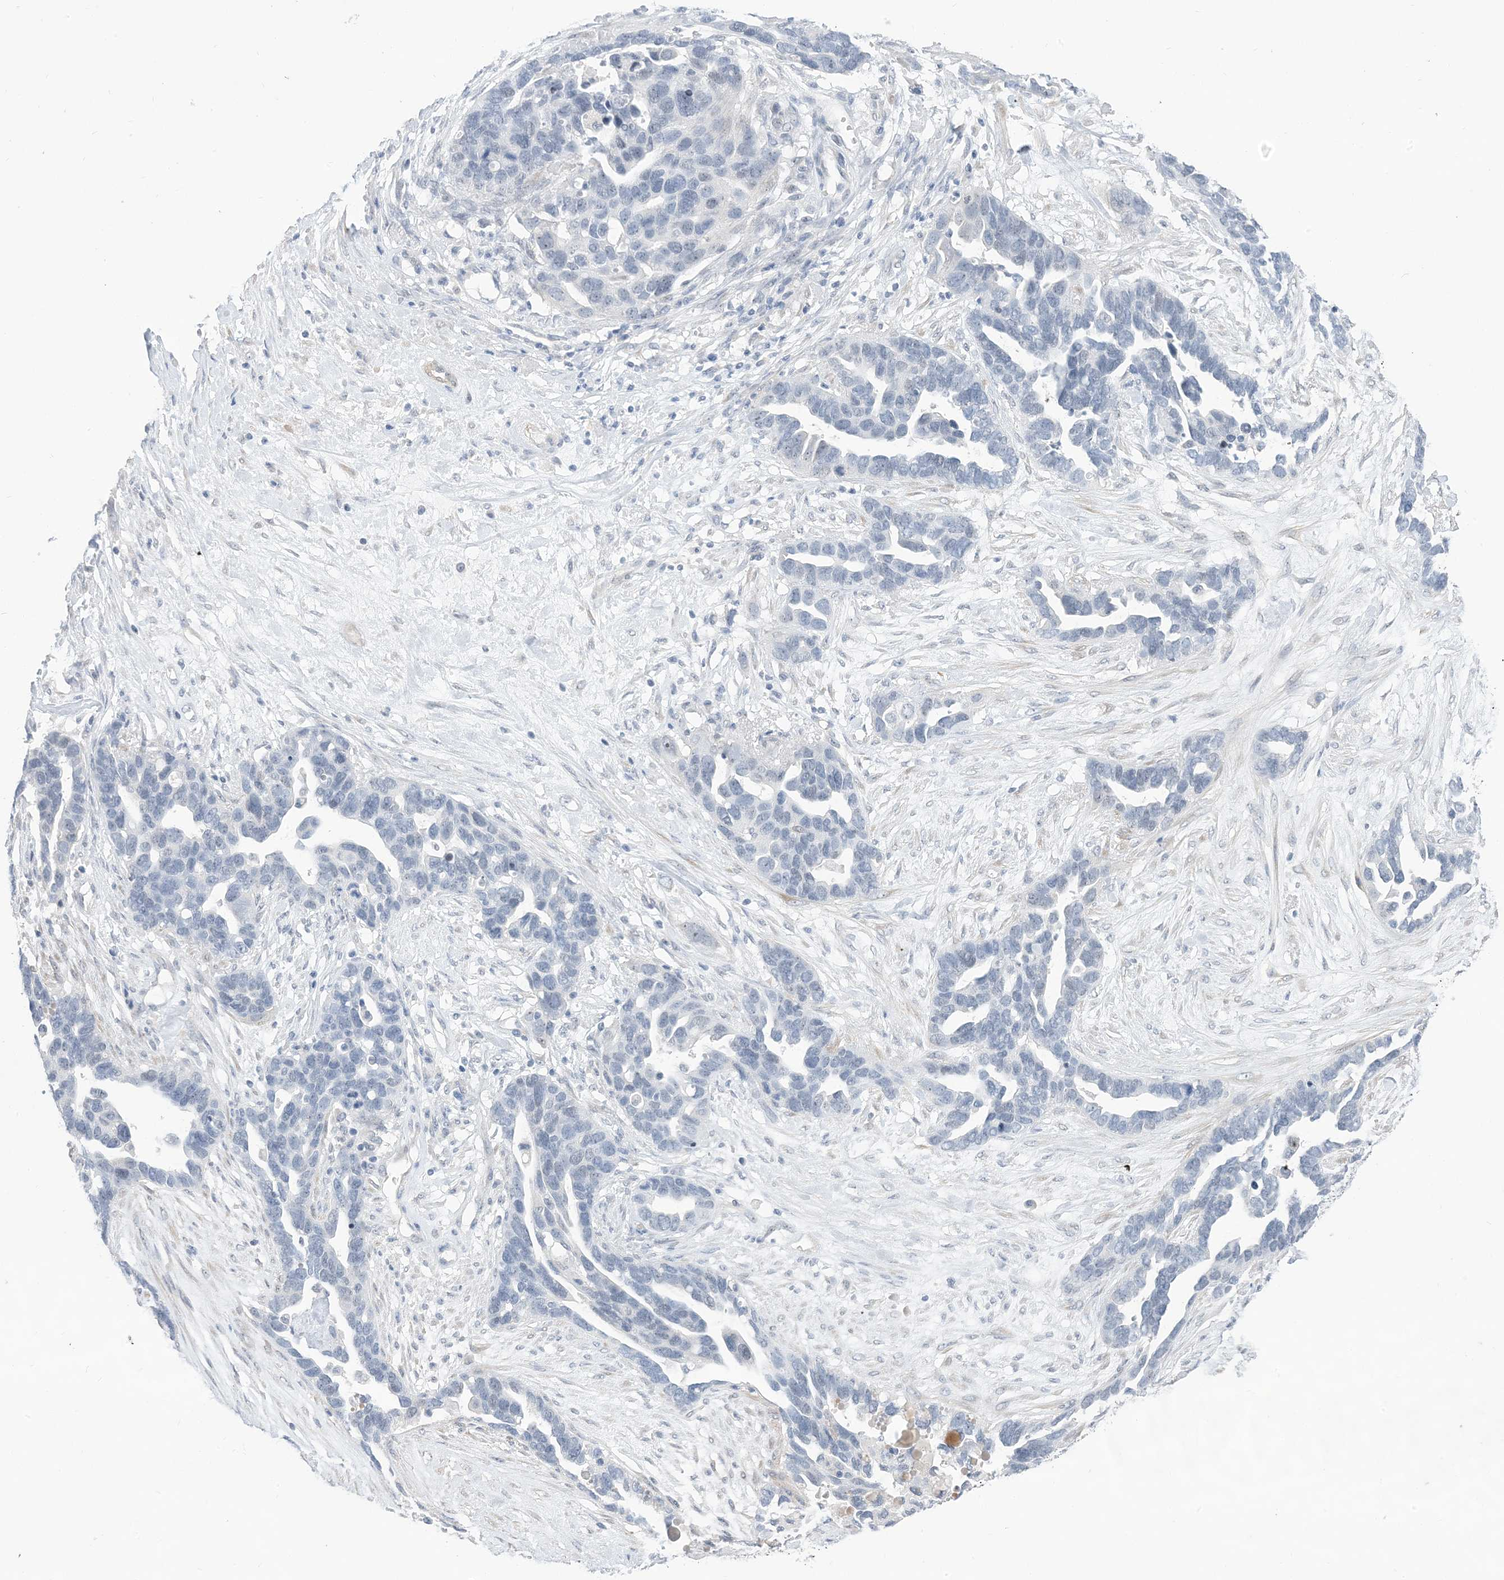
{"staining": {"intensity": "negative", "quantity": "none", "location": "none"}, "tissue": "ovarian cancer", "cell_type": "Tumor cells", "image_type": "cancer", "snomed": [{"axis": "morphology", "description": "Cystadenocarcinoma, serous, NOS"}, {"axis": "topography", "description": "Ovary"}], "caption": "The photomicrograph demonstrates no significant expression in tumor cells of ovarian cancer.", "gene": "IL36B", "patient": {"sex": "female", "age": 54}}